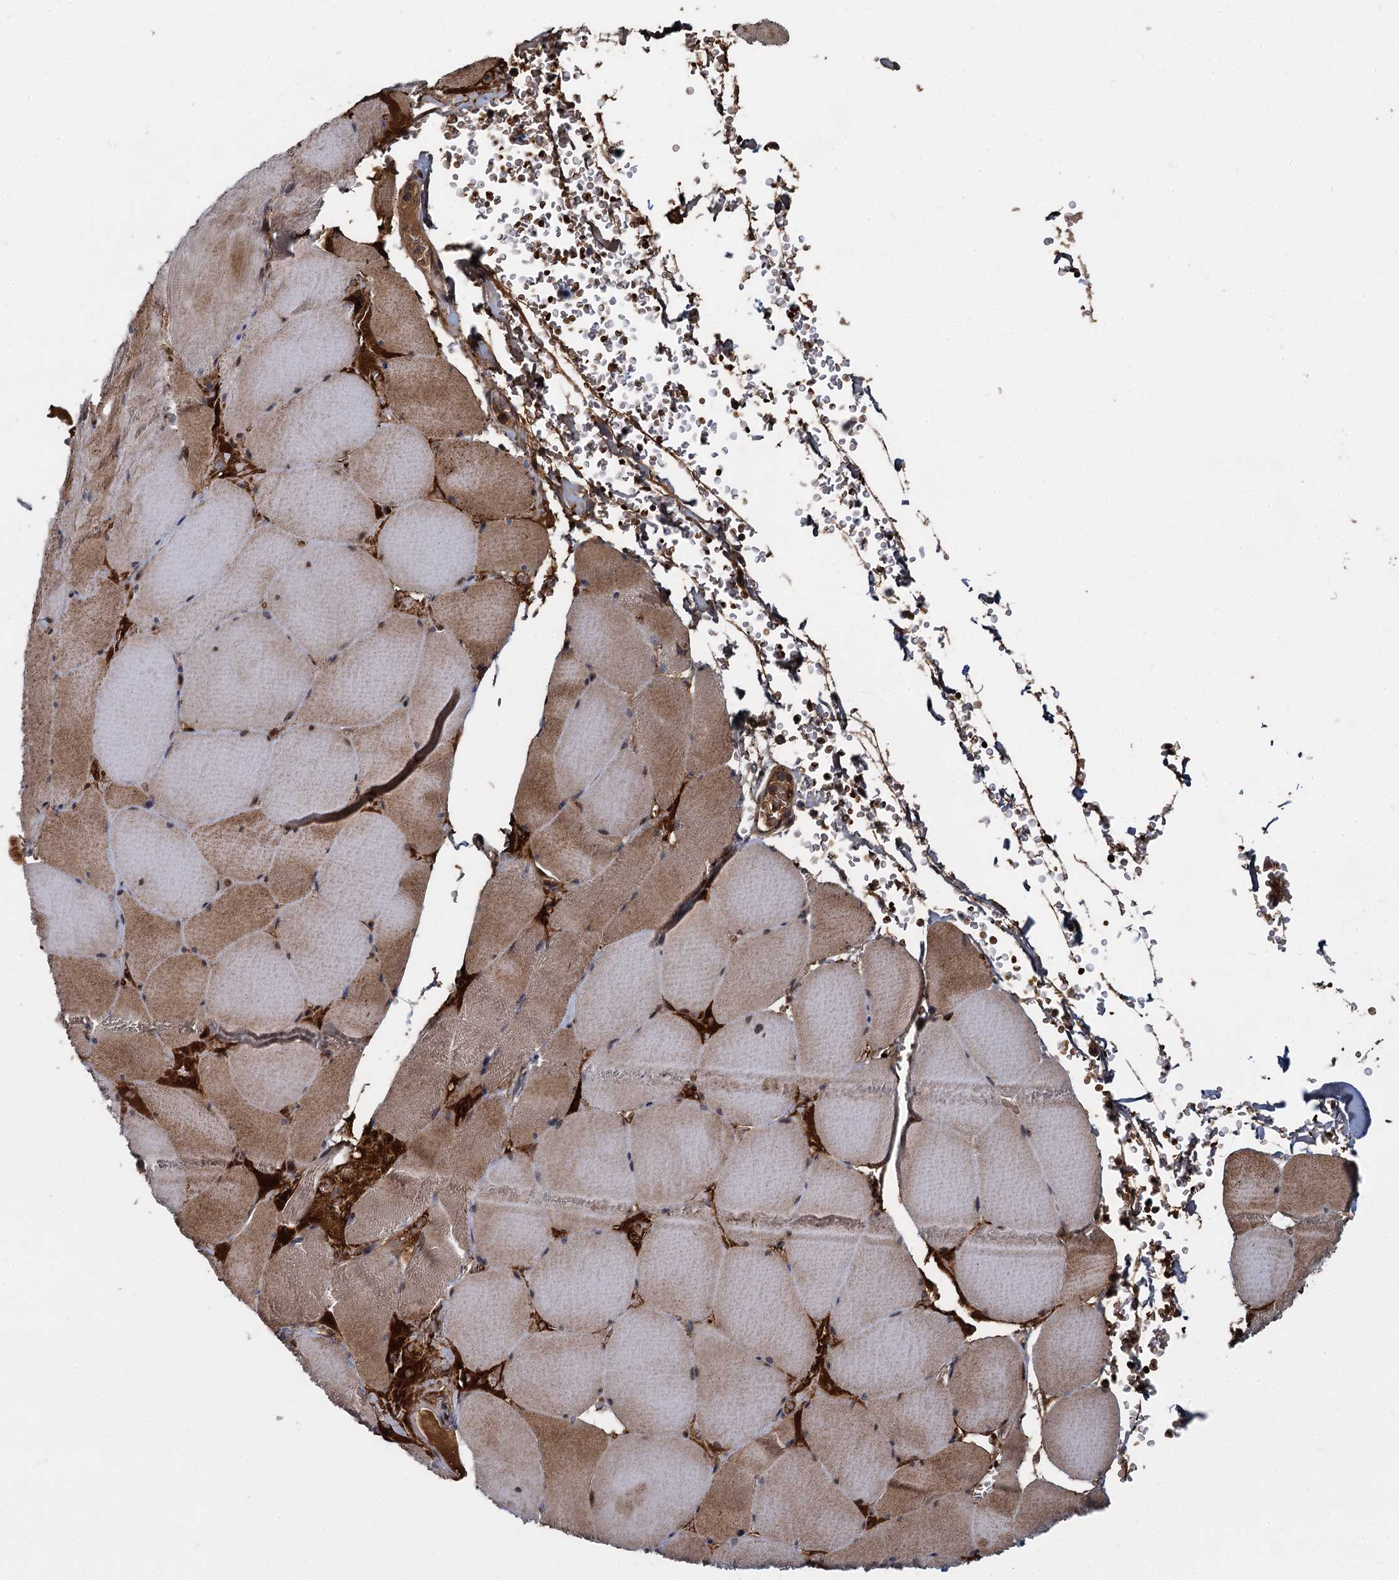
{"staining": {"intensity": "moderate", "quantity": "25%-75%", "location": "cytoplasmic/membranous"}, "tissue": "skeletal muscle", "cell_type": "Myocytes", "image_type": "normal", "snomed": [{"axis": "morphology", "description": "Normal tissue, NOS"}, {"axis": "topography", "description": "Skeletal muscle"}, {"axis": "topography", "description": "Head-Neck"}], "caption": "Skeletal muscle stained with a brown dye demonstrates moderate cytoplasmic/membranous positive expression in about 25%-75% of myocytes.", "gene": "FANCI", "patient": {"sex": "male", "age": 66}}